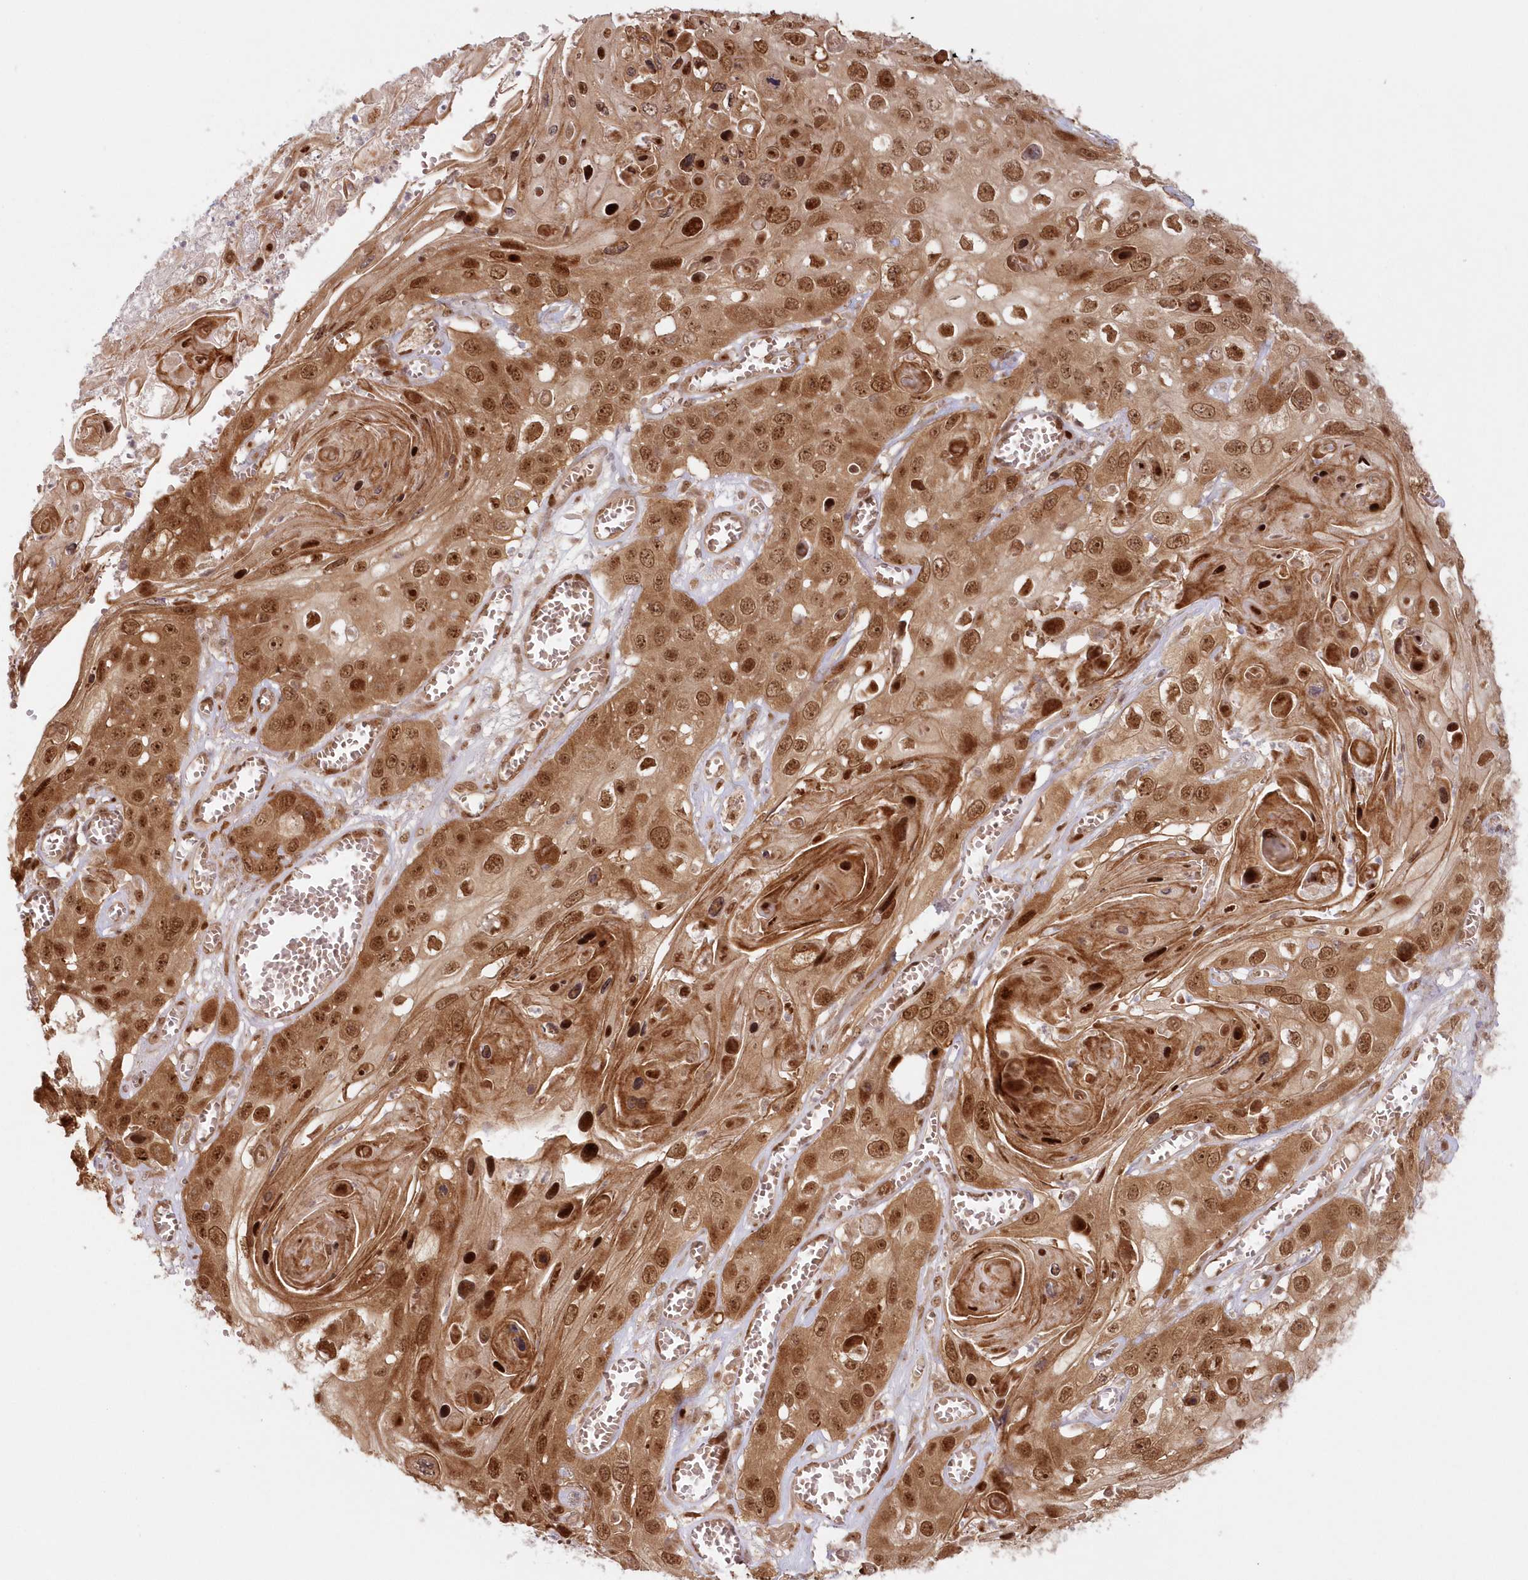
{"staining": {"intensity": "strong", "quantity": ">75%", "location": "cytoplasmic/membranous,nuclear"}, "tissue": "skin cancer", "cell_type": "Tumor cells", "image_type": "cancer", "snomed": [{"axis": "morphology", "description": "Squamous cell carcinoma, NOS"}, {"axis": "topography", "description": "Skin"}], "caption": "The micrograph reveals staining of skin cancer (squamous cell carcinoma), revealing strong cytoplasmic/membranous and nuclear protein positivity (brown color) within tumor cells. Nuclei are stained in blue.", "gene": "TOGARAM2", "patient": {"sex": "male", "age": 55}}